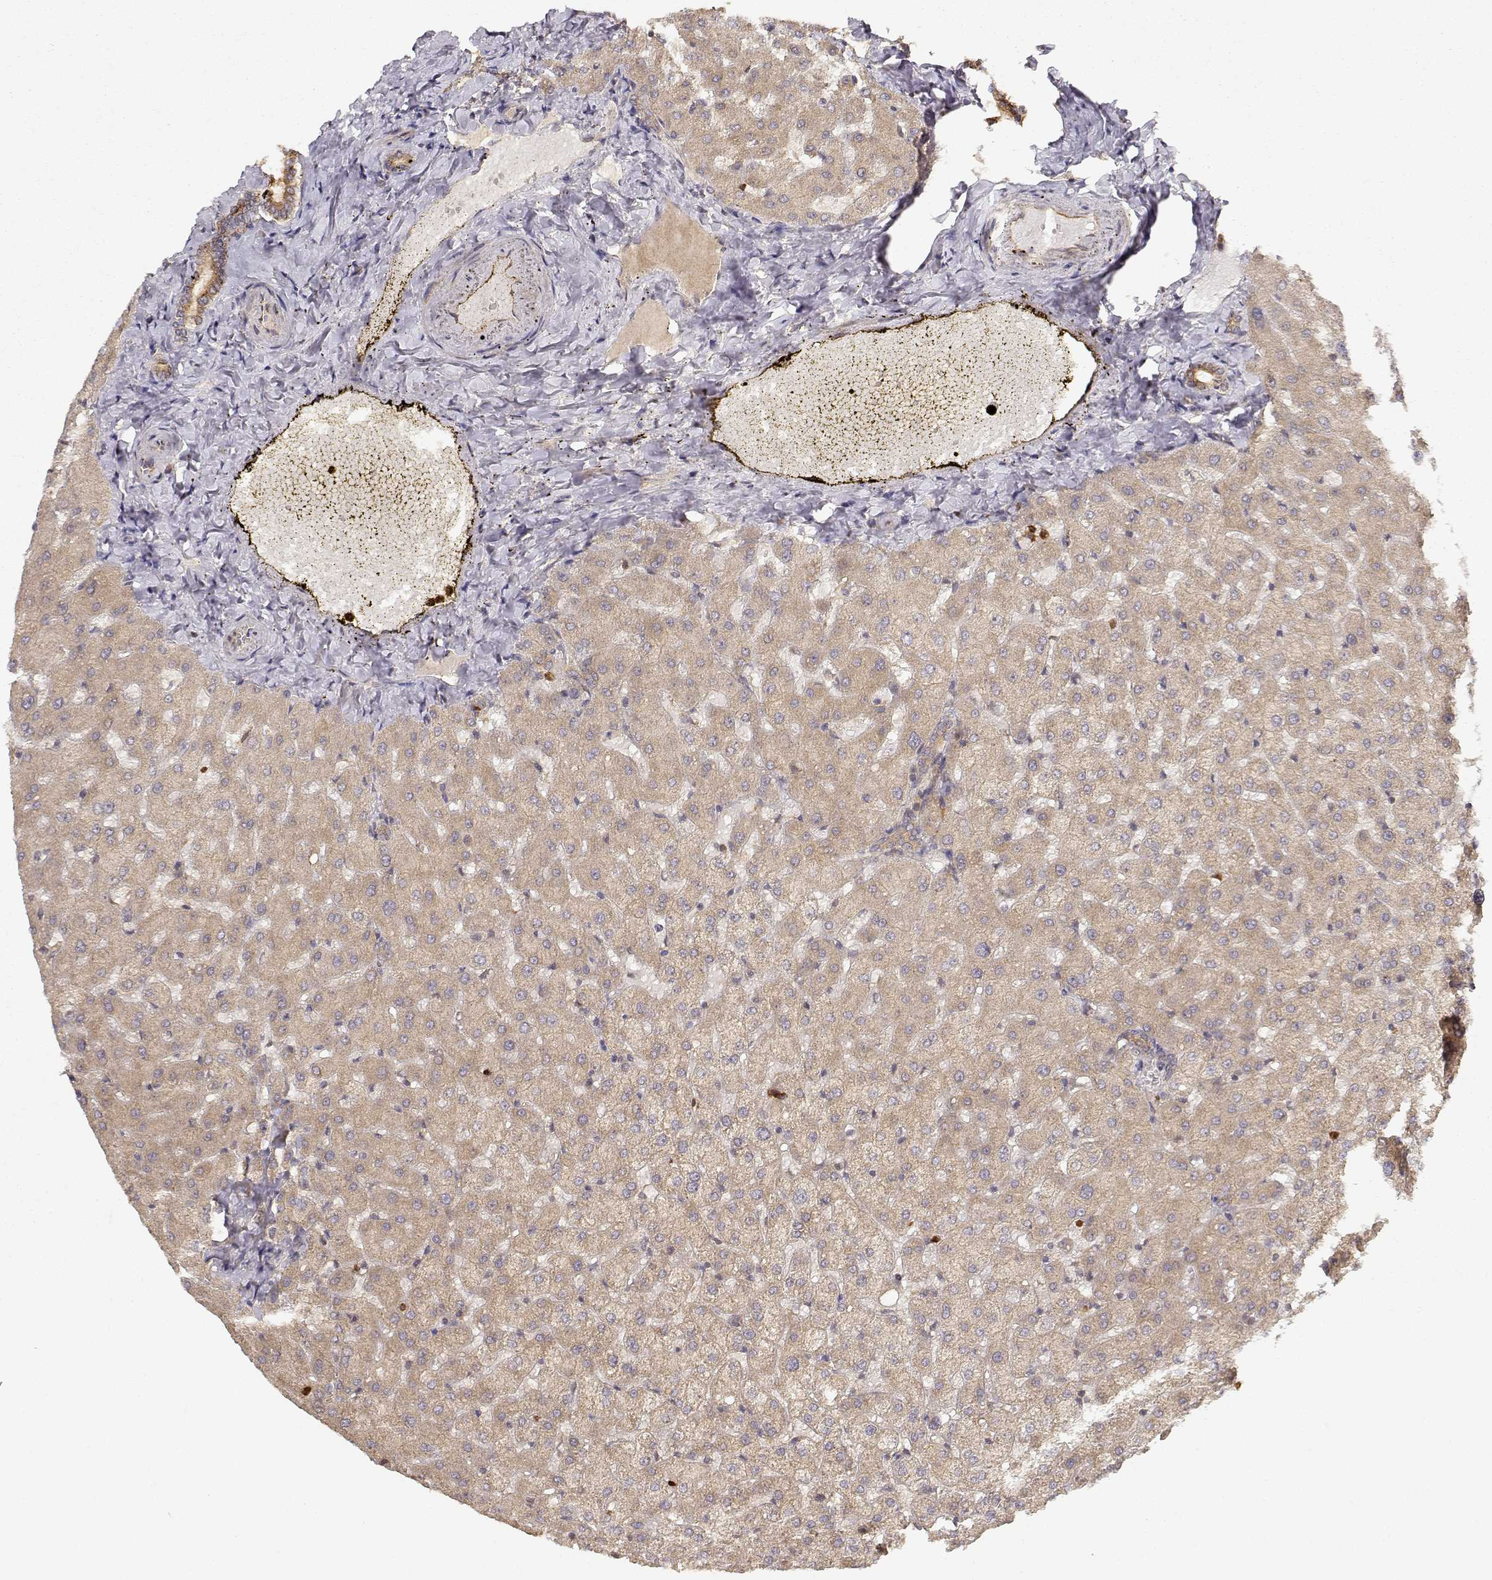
{"staining": {"intensity": "moderate", "quantity": ">75%", "location": "cytoplasmic/membranous"}, "tissue": "liver", "cell_type": "Cholangiocytes", "image_type": "normal", "snomed": [{"axis": "morphology", "description": "Normal tissue, NOS"}, {"axis": "topography", "description": "Liver"}], "caption": "Moderate cytoplasmic/membranous expression for a protein is present in approximately >75% of cholangiocytes of benign liver using IHC.", "gene": "CDK5RAP2", "patient": {"sex": "female", "age": 50}}